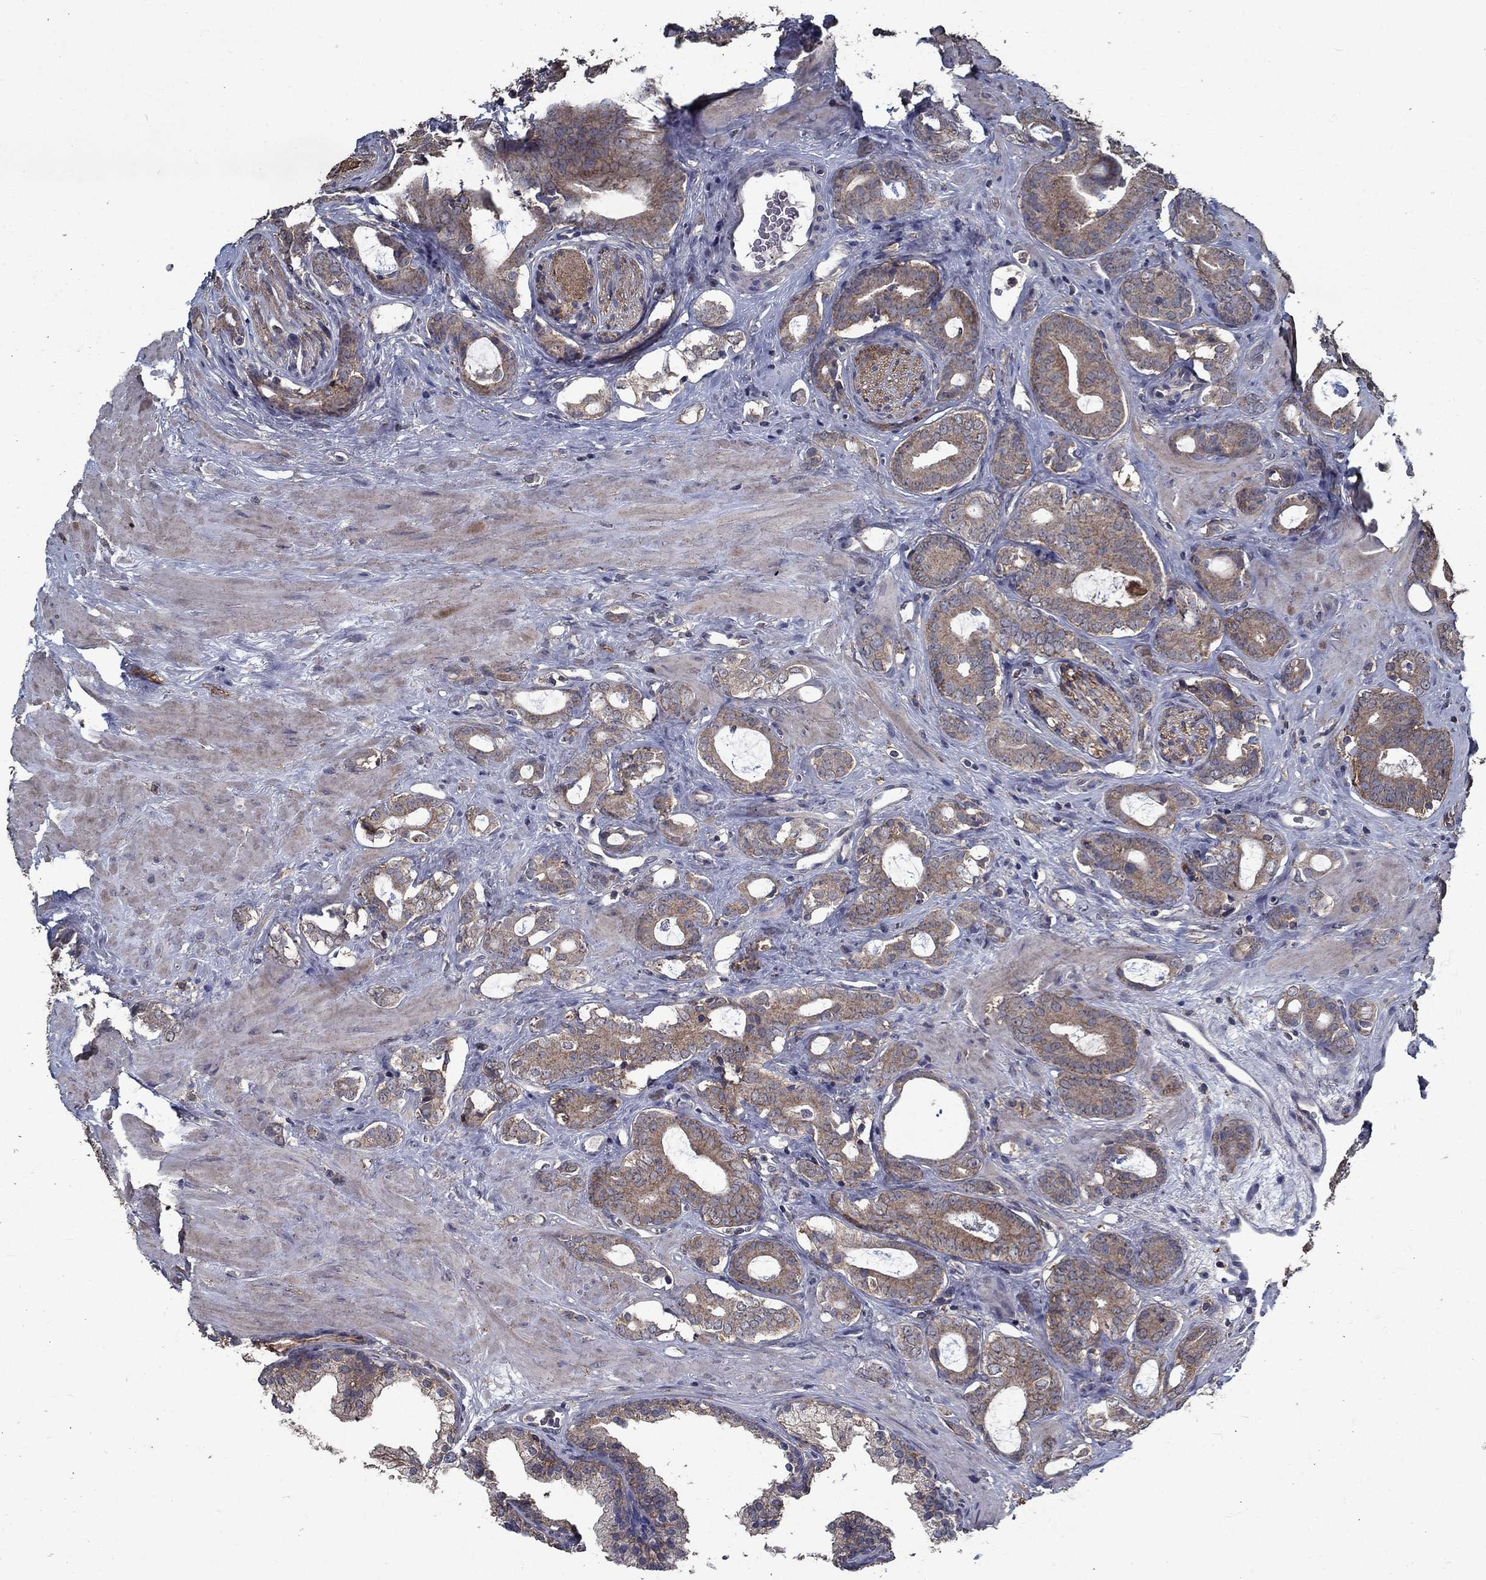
{"staining": {"intensity": "moderate", "quantity": "<25%", "location": "cytoplasmic/membranous"}, "tissue": "prostate cancer", "cell_type": "Tumor cells", "image_type": "cancer", "snomed": [{"axis": "morphology", "description": "Adenocarcinoma, NOS"}, {"axis": "topography", "description": "Prostate"}], "caption": "IHC (DAB) staining of prostate cancer reveals moderate cytoplasmic/membranous protein positivity in about <25% of tumor cells.", "gene": "SLC44A1", "patient": {"sex": "male", "age": 55}}